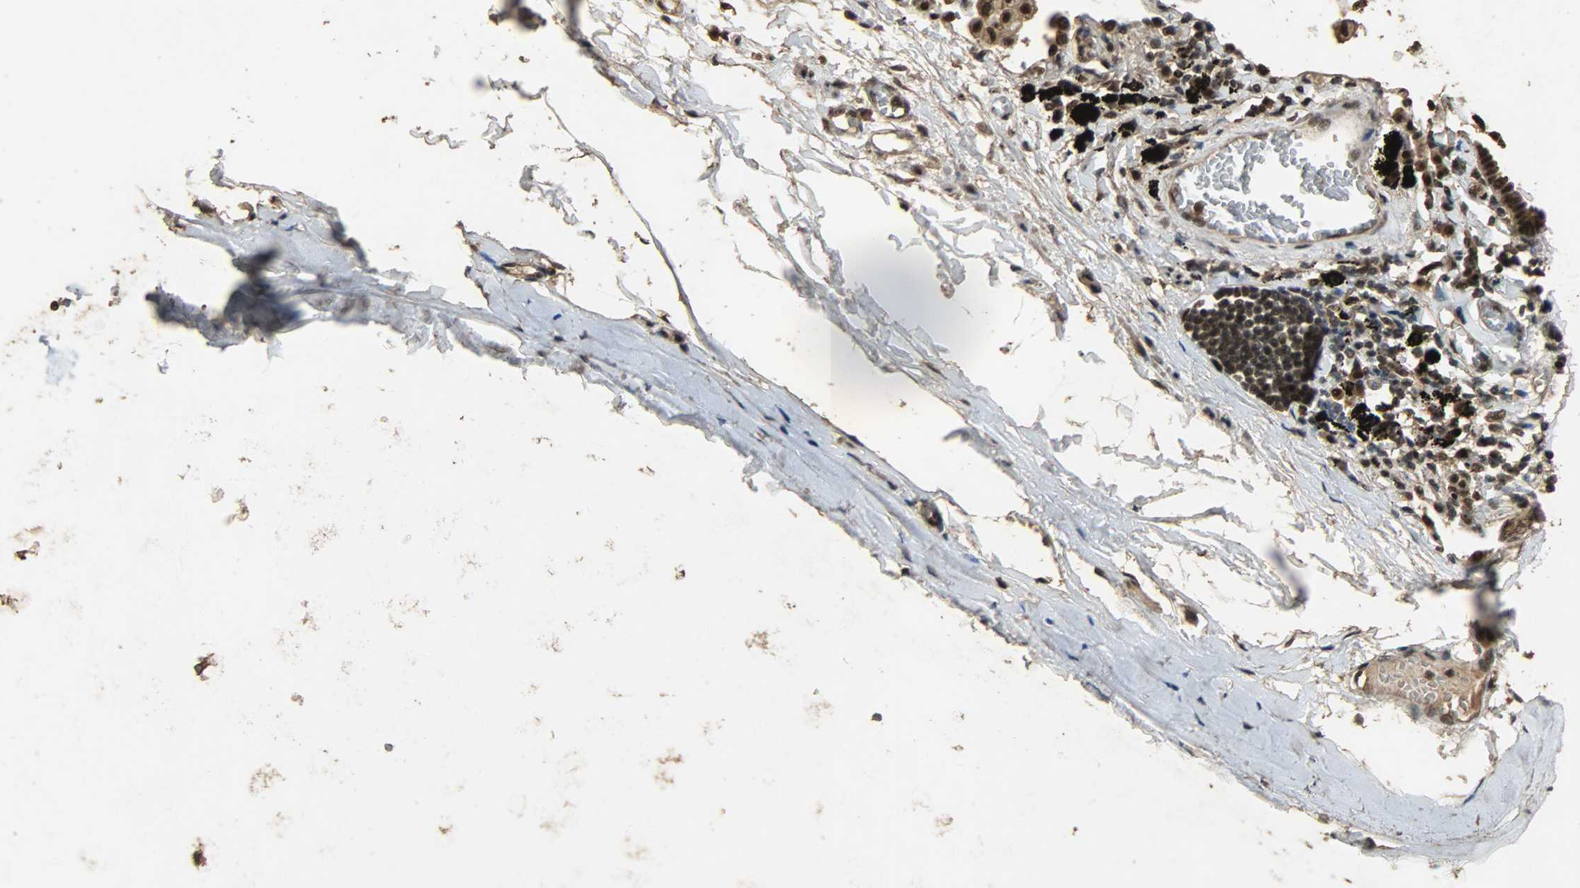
{"staining": {"intensity": "strong", "quantity": ">75%", "location": "cytoplasmic/membranous,nuclear"}, "tissue": "bronchus", "cell_type": "Respiratory epithelial cells", "image_type": "normal", "snomed": [{"axis": "morphology", "description": "Normal tissue, NOS"}, {"axis": "topography", "description": "Bronchus"}, {"axis": "topography", "description": "Lung"}], "caption": "Respiratory epithelial cells reveal strong cytoplasmic/membranous,nuclear expression in approximately >75% of cells in benign bronchus.", "gene": "CCNT2", "patient": {"sex": "female", "age": 56}}